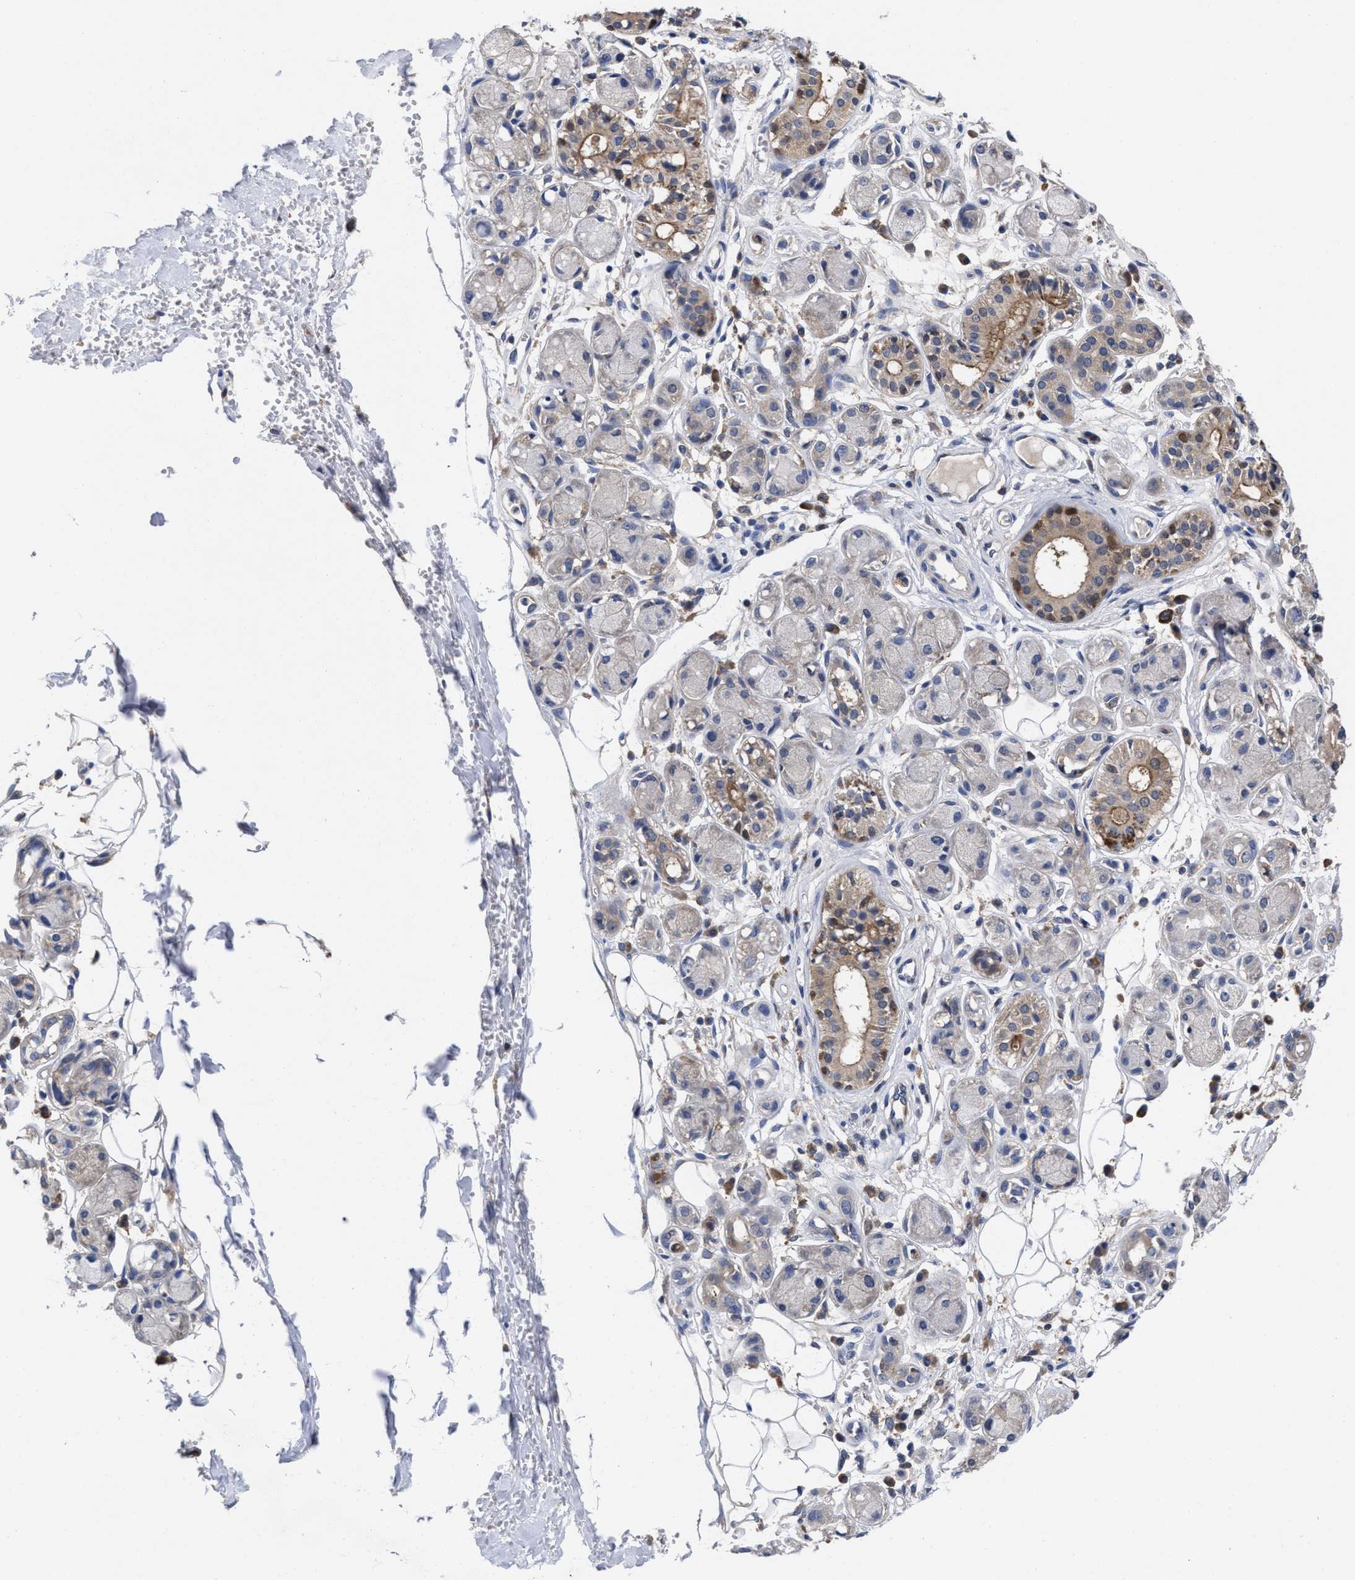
{"staining": {"intensity": "negative", "quantity": "none", "location": "none"}, "tissue": "adipose tissue", "cell_type": "Adipocytes", "image_type": "normal", "snomed": [{"axis": "morphology", "description": "Normal tissue, NOS"}, {"axis": "morphology", "description": "Inflammation, NOS"}, {"axis": "topography", "description": "Salivary gland"}, {"axis": "topography", "description": "Peripheral nerve tissue"}], "caption": "IHC of benign human adipose tissue displays no expression in adipocytes.", "gene": "TXNDC17", "patient": {"sex": "female", "age": 75}}